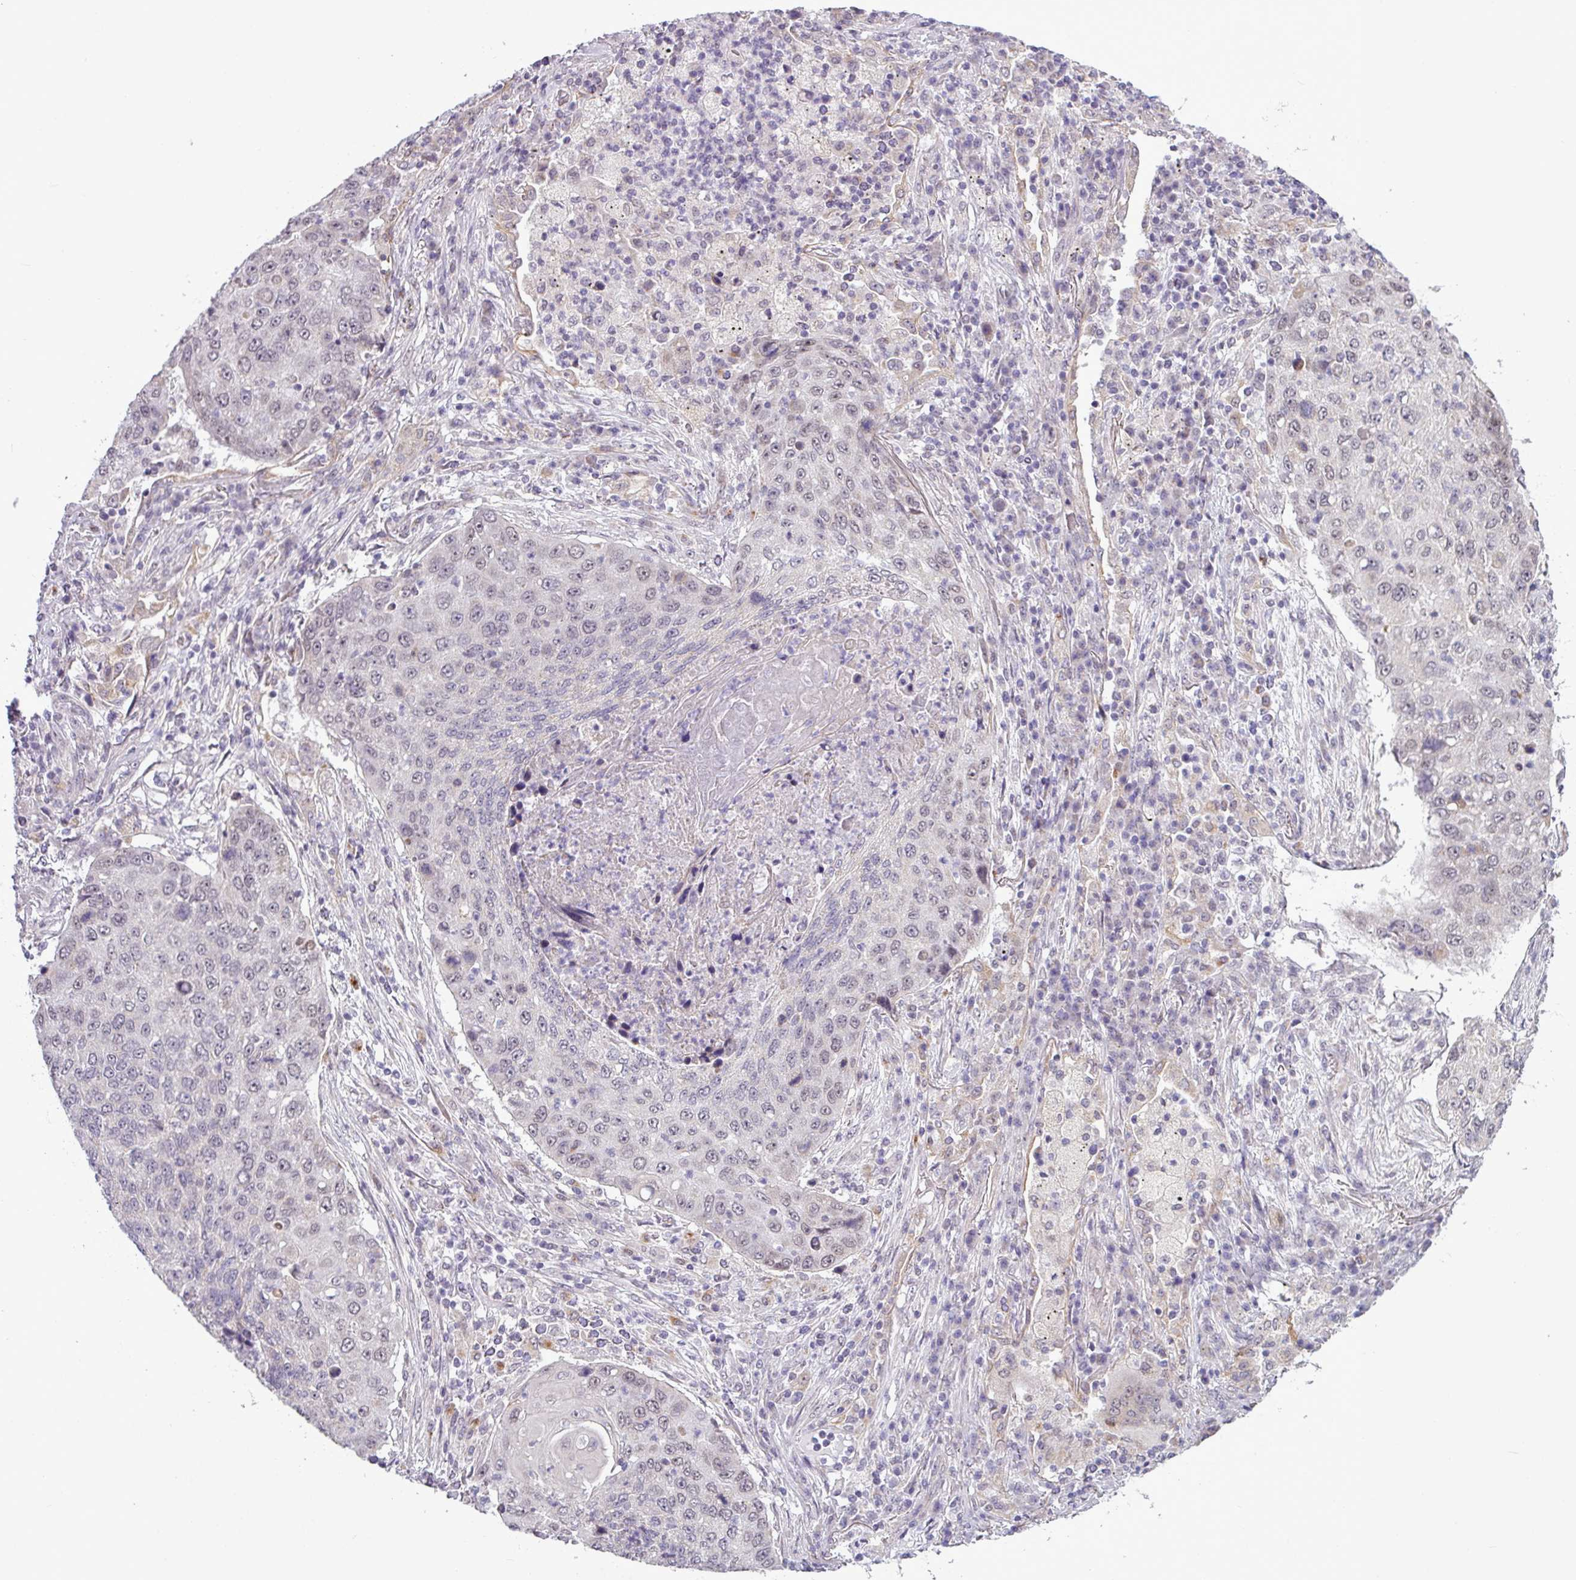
{"staining": {"intensity": "weak", "quantity": "<25%", "location": "nuclear"}, "tissue": "lung cancer", "cell_type": "Tumor cells", "image_type": "cancer", "snomed": [{"axis": "morphology", "description": "Squamous cell carcinoma, NOS"}, {"axis": "topography", "description": "Lung"}], "caption": "IHC of lung cancer displays no staining in tumor cells. (DAB (3,3'-diaminobenzidine) immunohistochemistry (IHC), high magnification).", "gene": "ZNF217", "patient": {"sex": "female", "age": 63}}